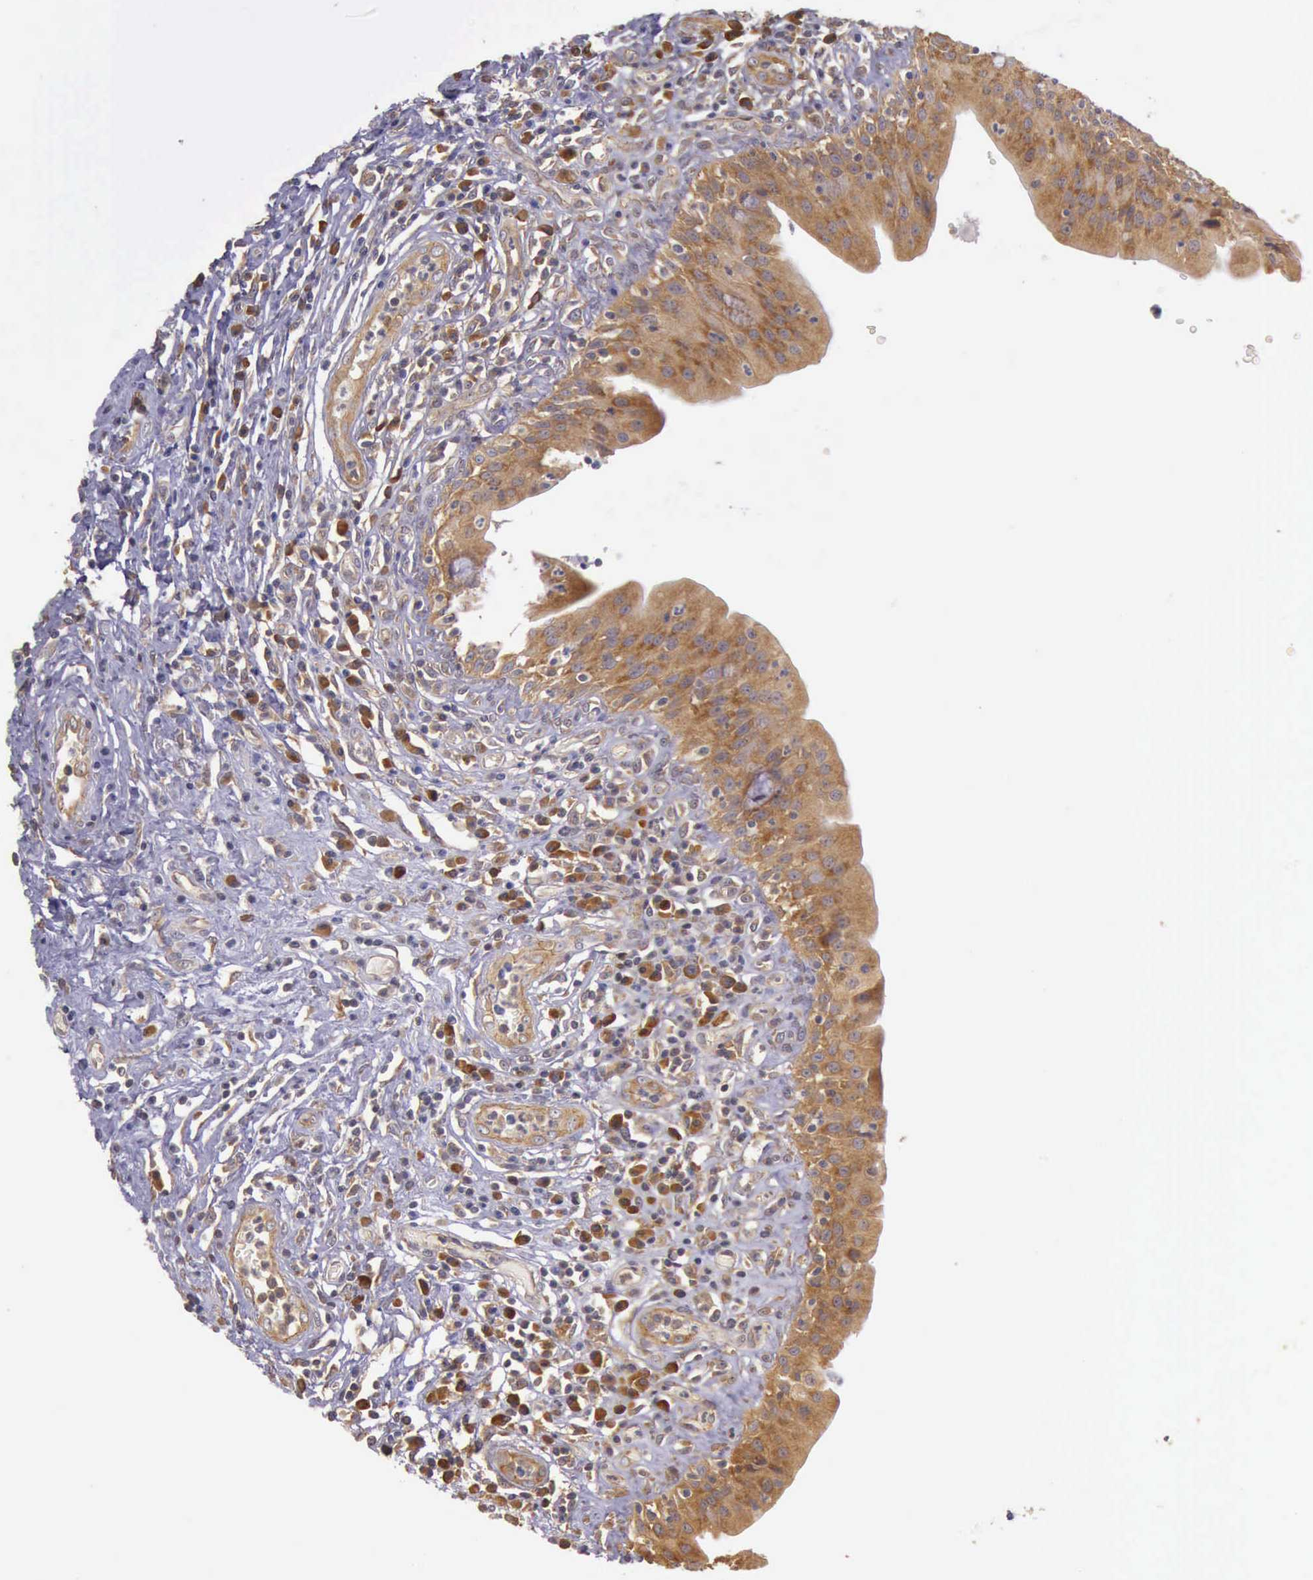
{"staining": {"intensity": "strong", "quantity": ">75%", "location": "cytoplasmic/membranous"}, "tissue": "urinary bladder", "cell_type": "Urothelial cells", "image_type": "normal", "snomed": [{"axis": "morphology", "description": "Normal tissue, NOS"}, {"axis": "topography", "description": "Urinary bladder"}], "caption": "Immunohistochemistry of unremarkable urinary bladder displays high levels of strong cytoplasmic/membranous positivity in about >75% of urothelial cells. Immunohistochemistry stains the protein of interest in brown and the nuclei are stained blue.", "gene": "EIF5", "patient": {"sex": "female", "age": 85}}